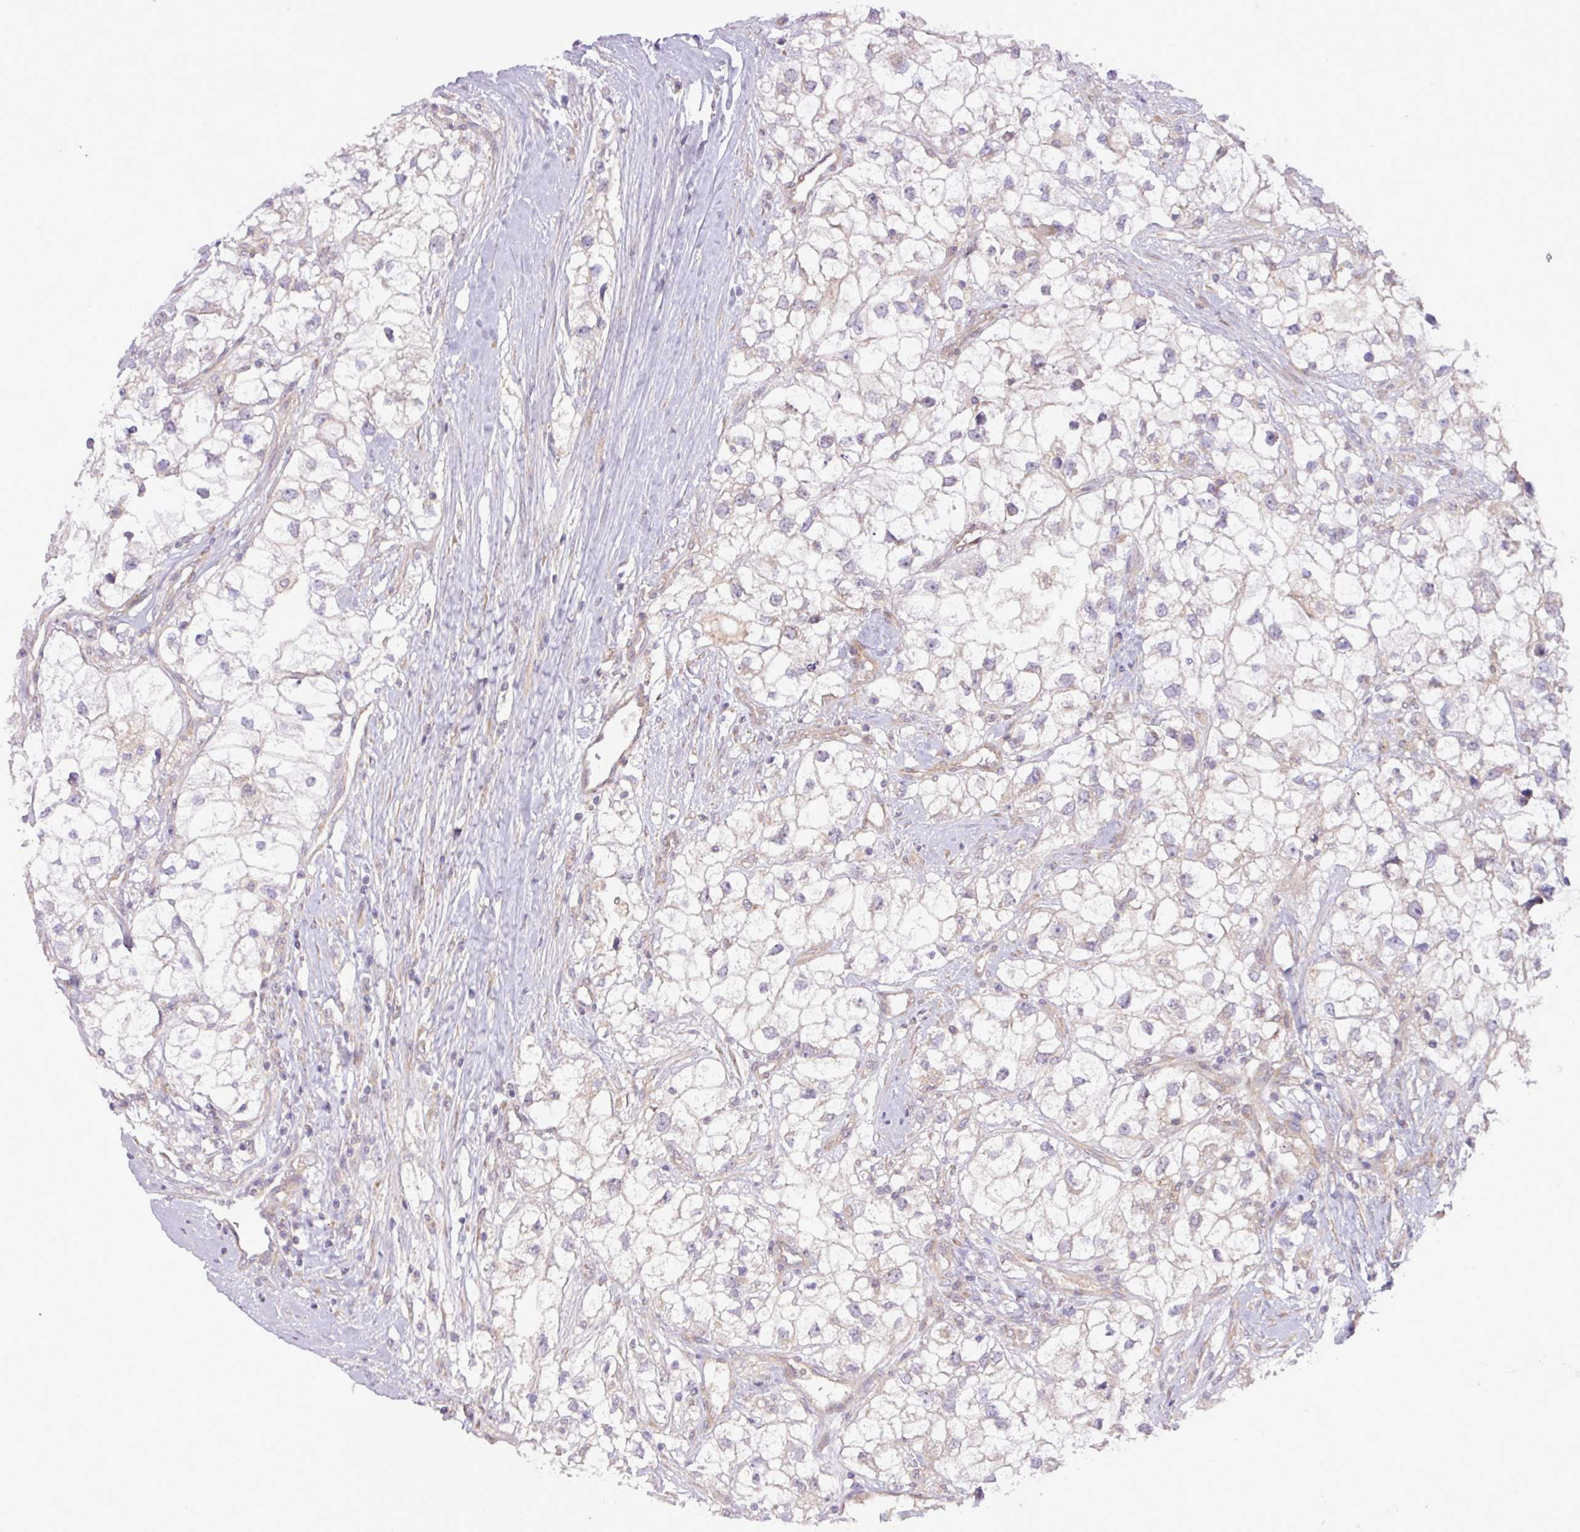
{"staining": {"intensity": "negative", "quantity": "none", "location": "none"}, "tissue": "renal cancer", "cell_type": "Tumor cells", "image_type": "cancer", "snomed": [{"axis": "morphology", "description": "Adenocarcinoma, NOS"}, {"axis": "topography", "description": "Kidney"}], "caption": "Immunohistochemical staining of renal cancer exhibits no significant expression in tumor cells.", "gene": "FAM222B", "patient": {"sex": "male", "age": 59}}